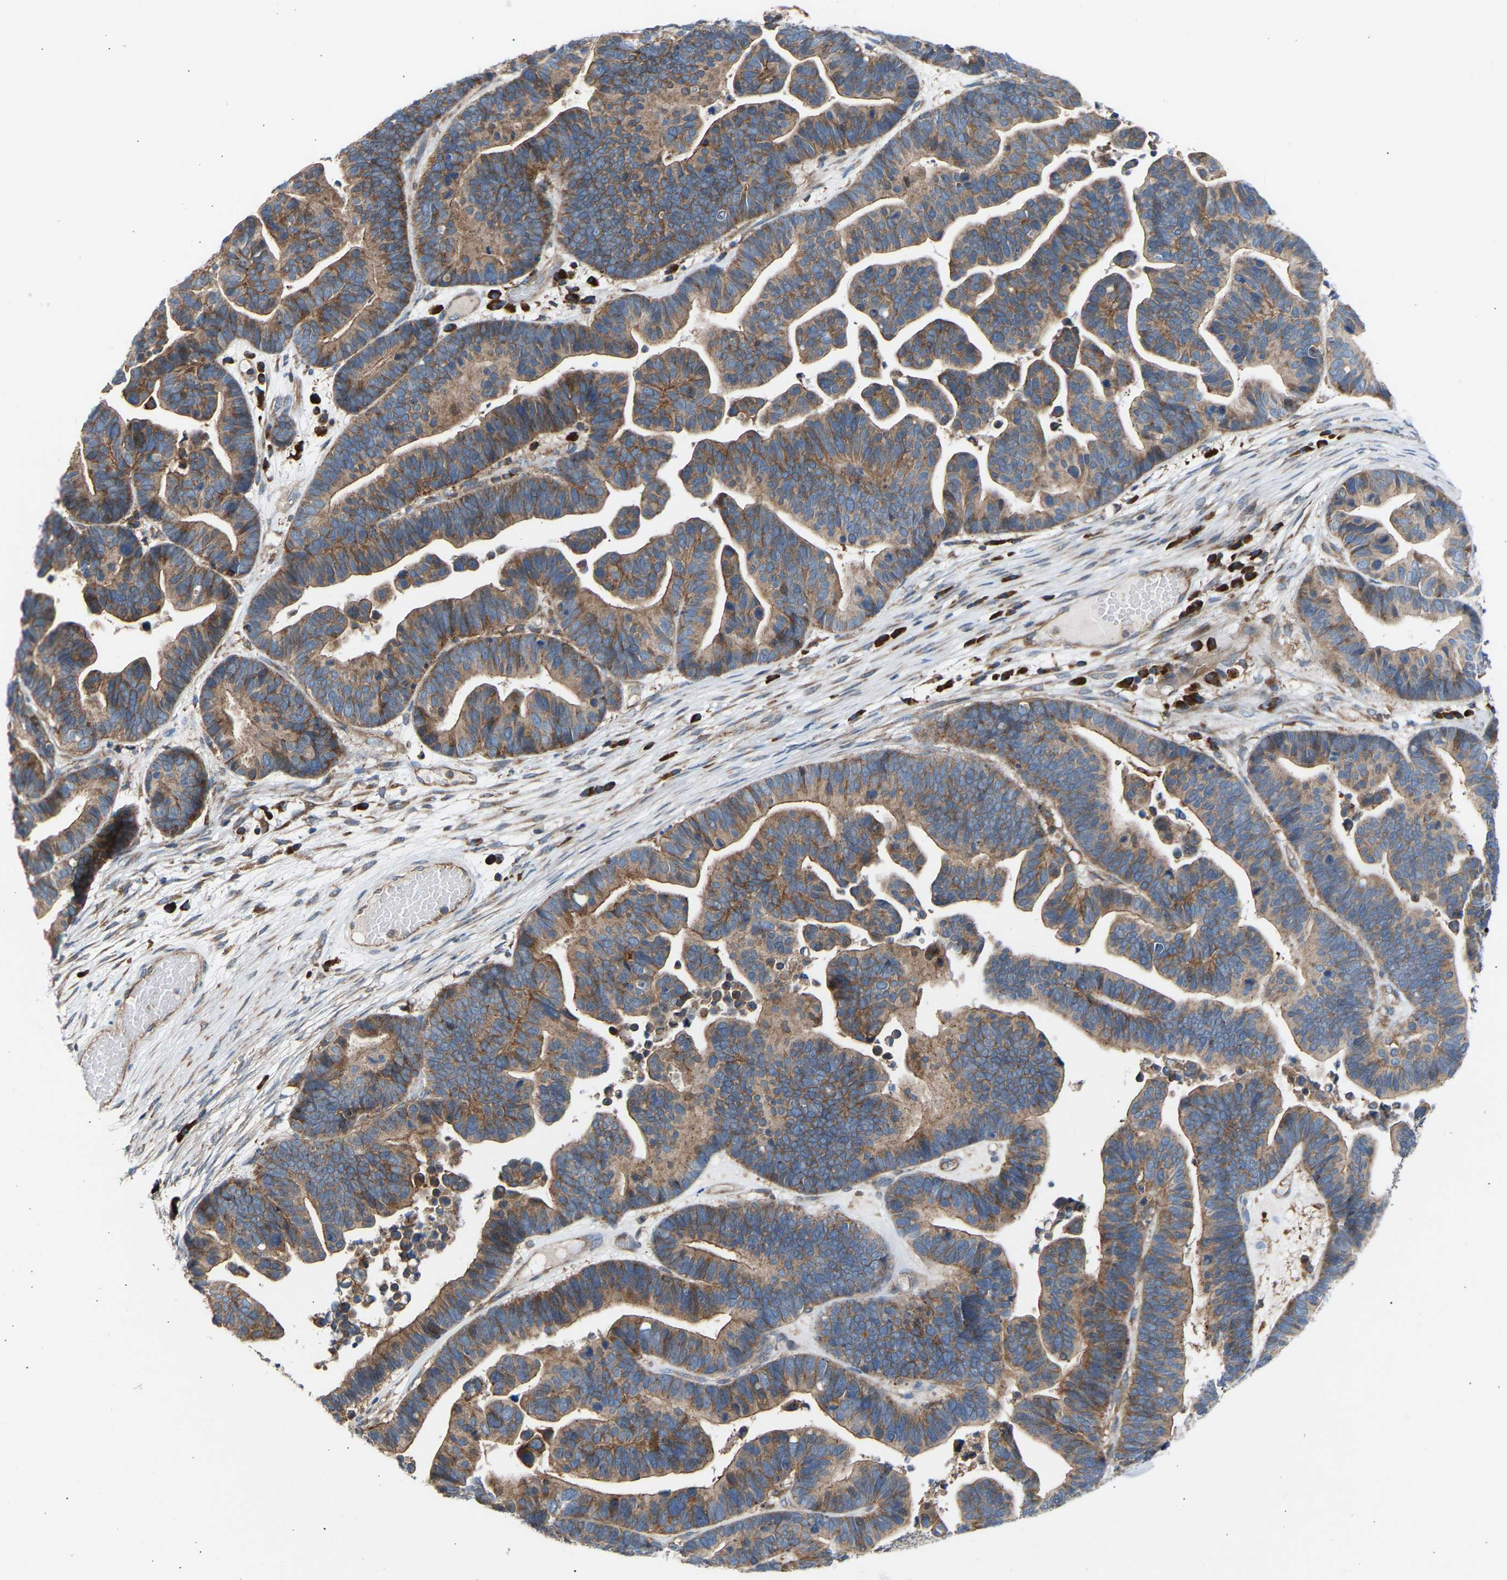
{"staining": {"intensity": "moderate", "quantity": ">75%", "location": "cytoplasmic/membranous"}, "tissue": "ovarian cancer", "cell_type": "Tumor cells", "image_type": "cancer", "snomed": [{"axis": "morphology", "description": "Cystadenocarcinoma, serous, NOS"}, {"axis": "topography", "description": "Ovary"}], "caption": "Tumor cells reveal medium levels of moderate cytoplasmic/membranous staining in approximately >75% of cells in ovarian cancer.", "gene": "GCN1", "patient": {"sex": "female", "age": 56}}